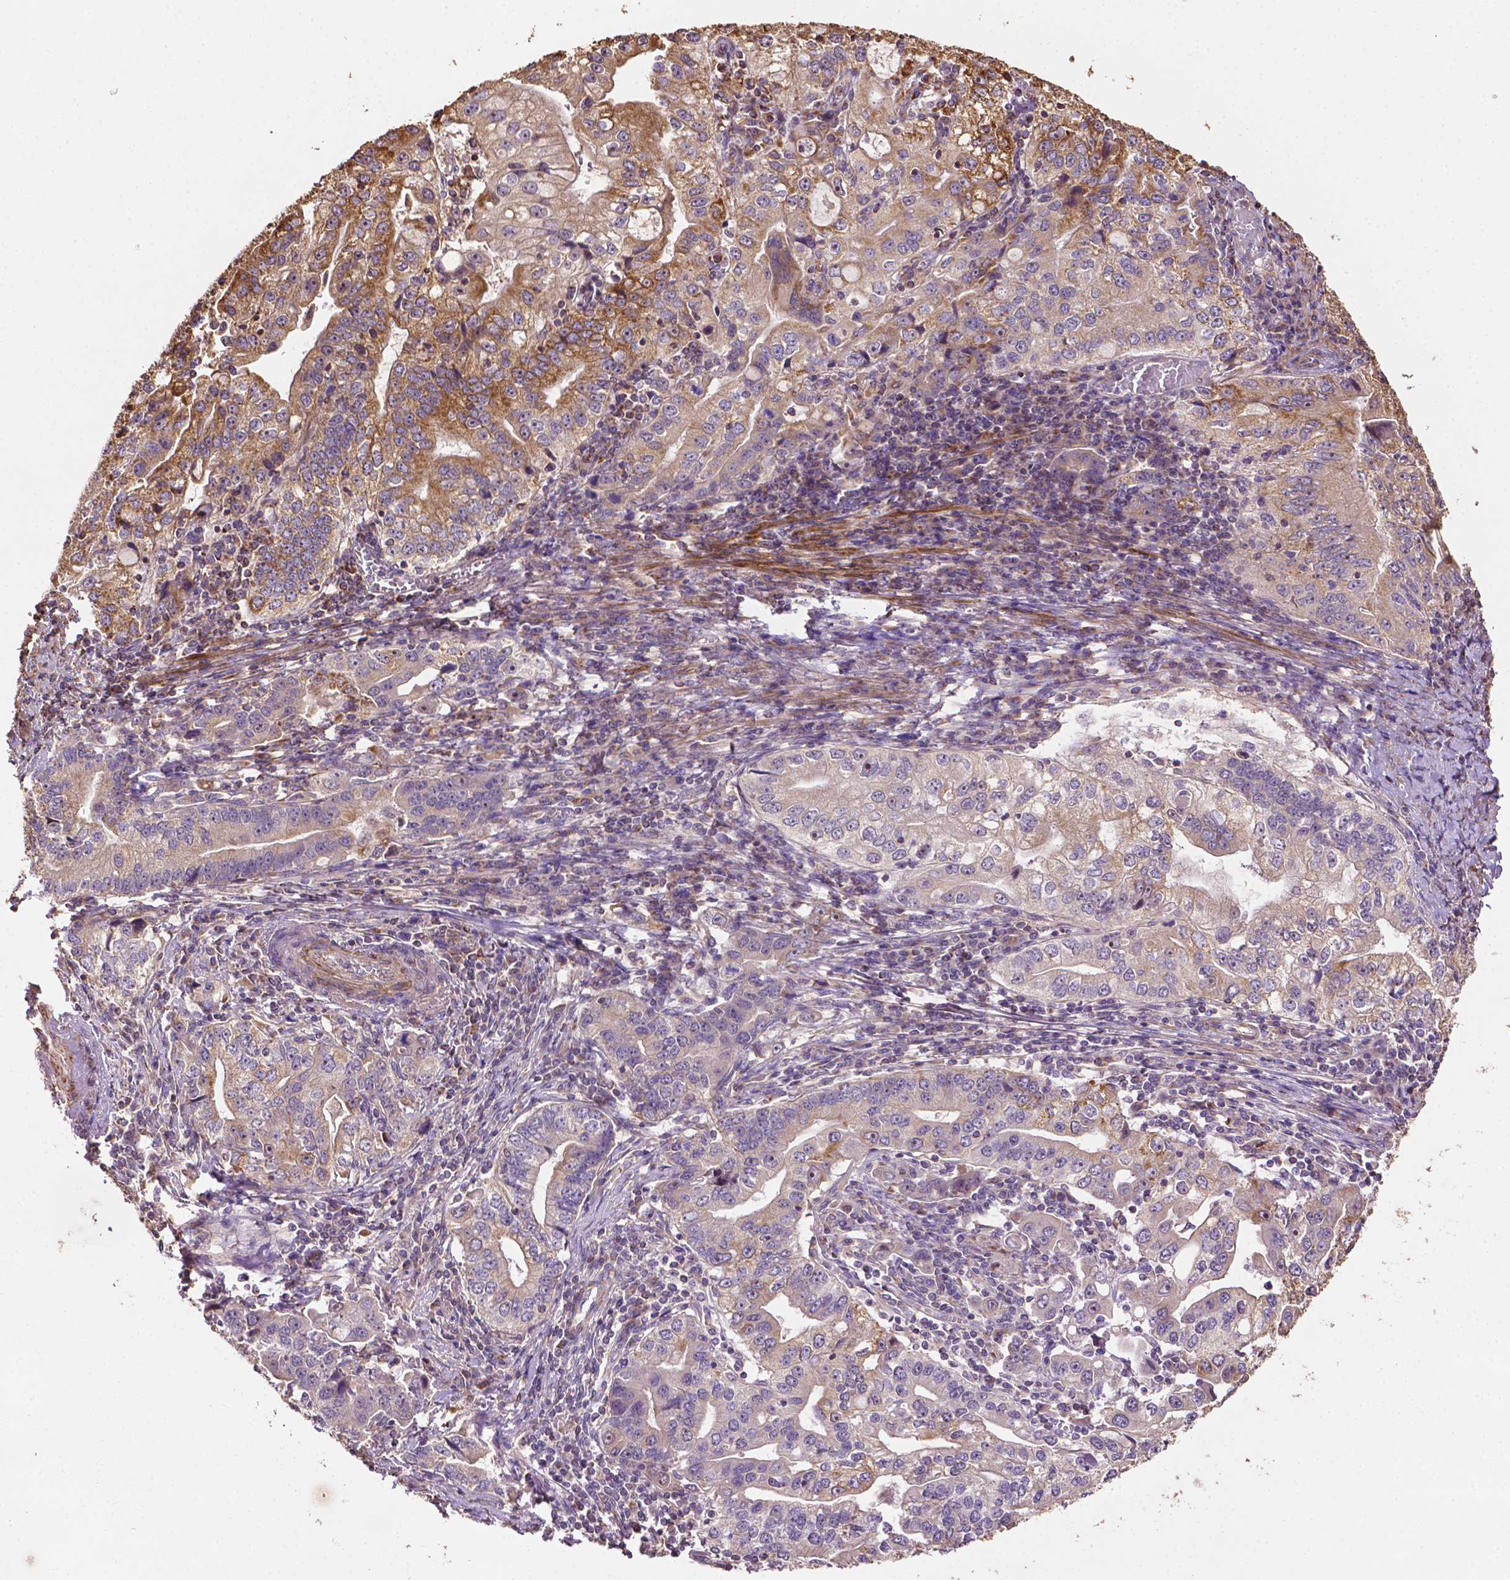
{"staining": {"intensity": "moderate", "quantity": "25%-75%", "location": "cytoplasmic/membranous"}, "tissue": "stomach cancer", "cell_type": "Tumor cells", "image_type": "cancer", "snomed": [{"axis": "morphology", "description": "Adenocarcinoma, NOS"}, {"axis": "topography", "description": "Stomach, lower"}], "caption": "A high-resolution image shows IHC staining of stomach cancer (adenocarcinoma), which displays moderate cytoplasmic/membranous staining in about 25%-75% of tumor cells. Nuclei are stained in blue.", "gene": "LRR1", "patient": {"sex": "female", "age": 72}}